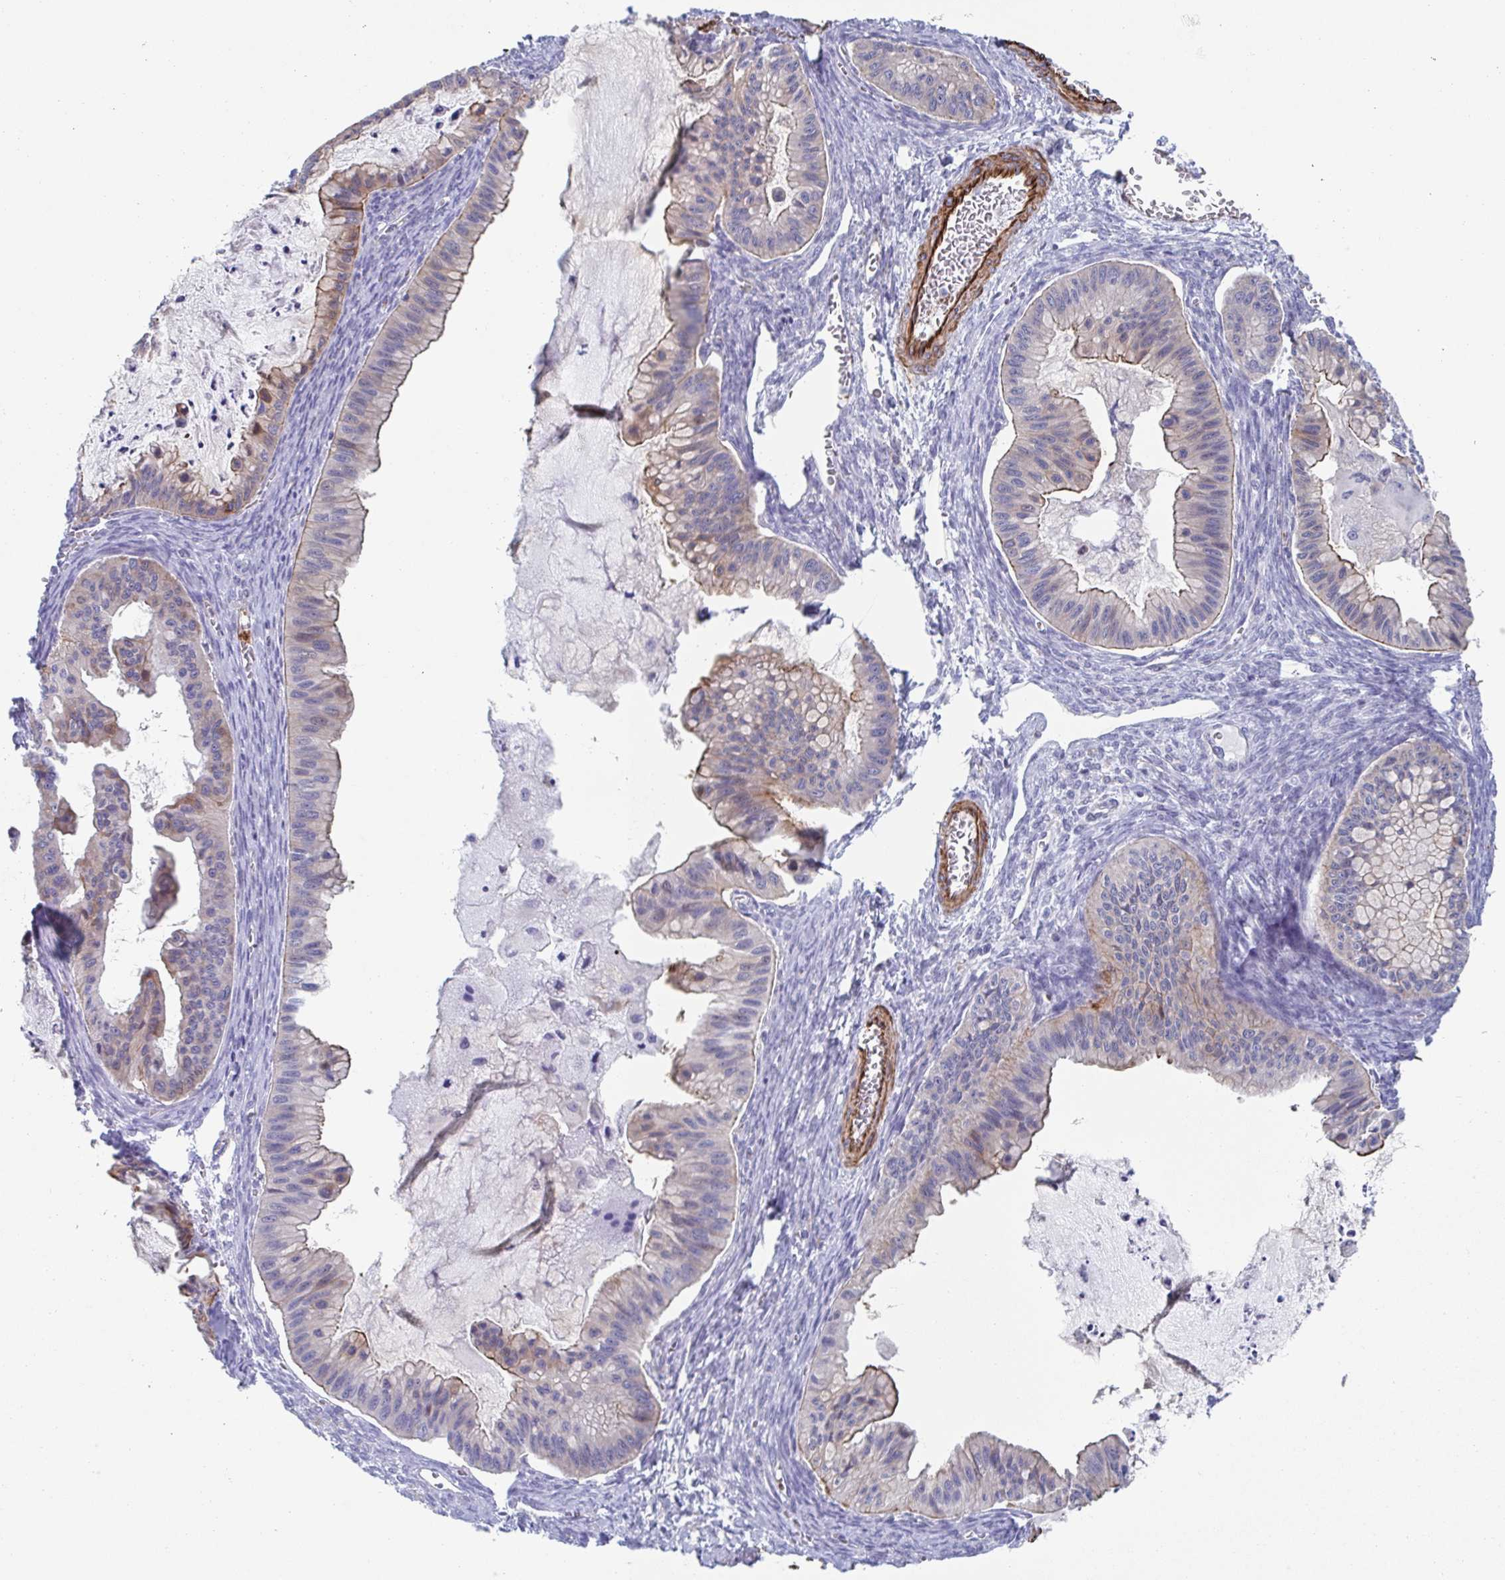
{"staining": {"intensity": "weak", "quantity": "<25%", "location": "cytoplasmic/membranous"}, "tissue": "ovarian cancer", "cell_type": "Tumor cells", "image_type": "cancer", "snomed": [{"axis": "morphology", "description": "Cystadenocarcinoma, mucinous, NOS"}, {"axis": "topography", "description": "Ovary"}], "caption": "High magnification brightfield microscopy of ovarian cancer stained with DAB (3,3'-diaminobenzidine) (brown) and counterstained with hematoxylin (blue): tumor cells show no significant positivity.", "gene": "KLC3", "patient": {"sex": "female", "age": 72}}